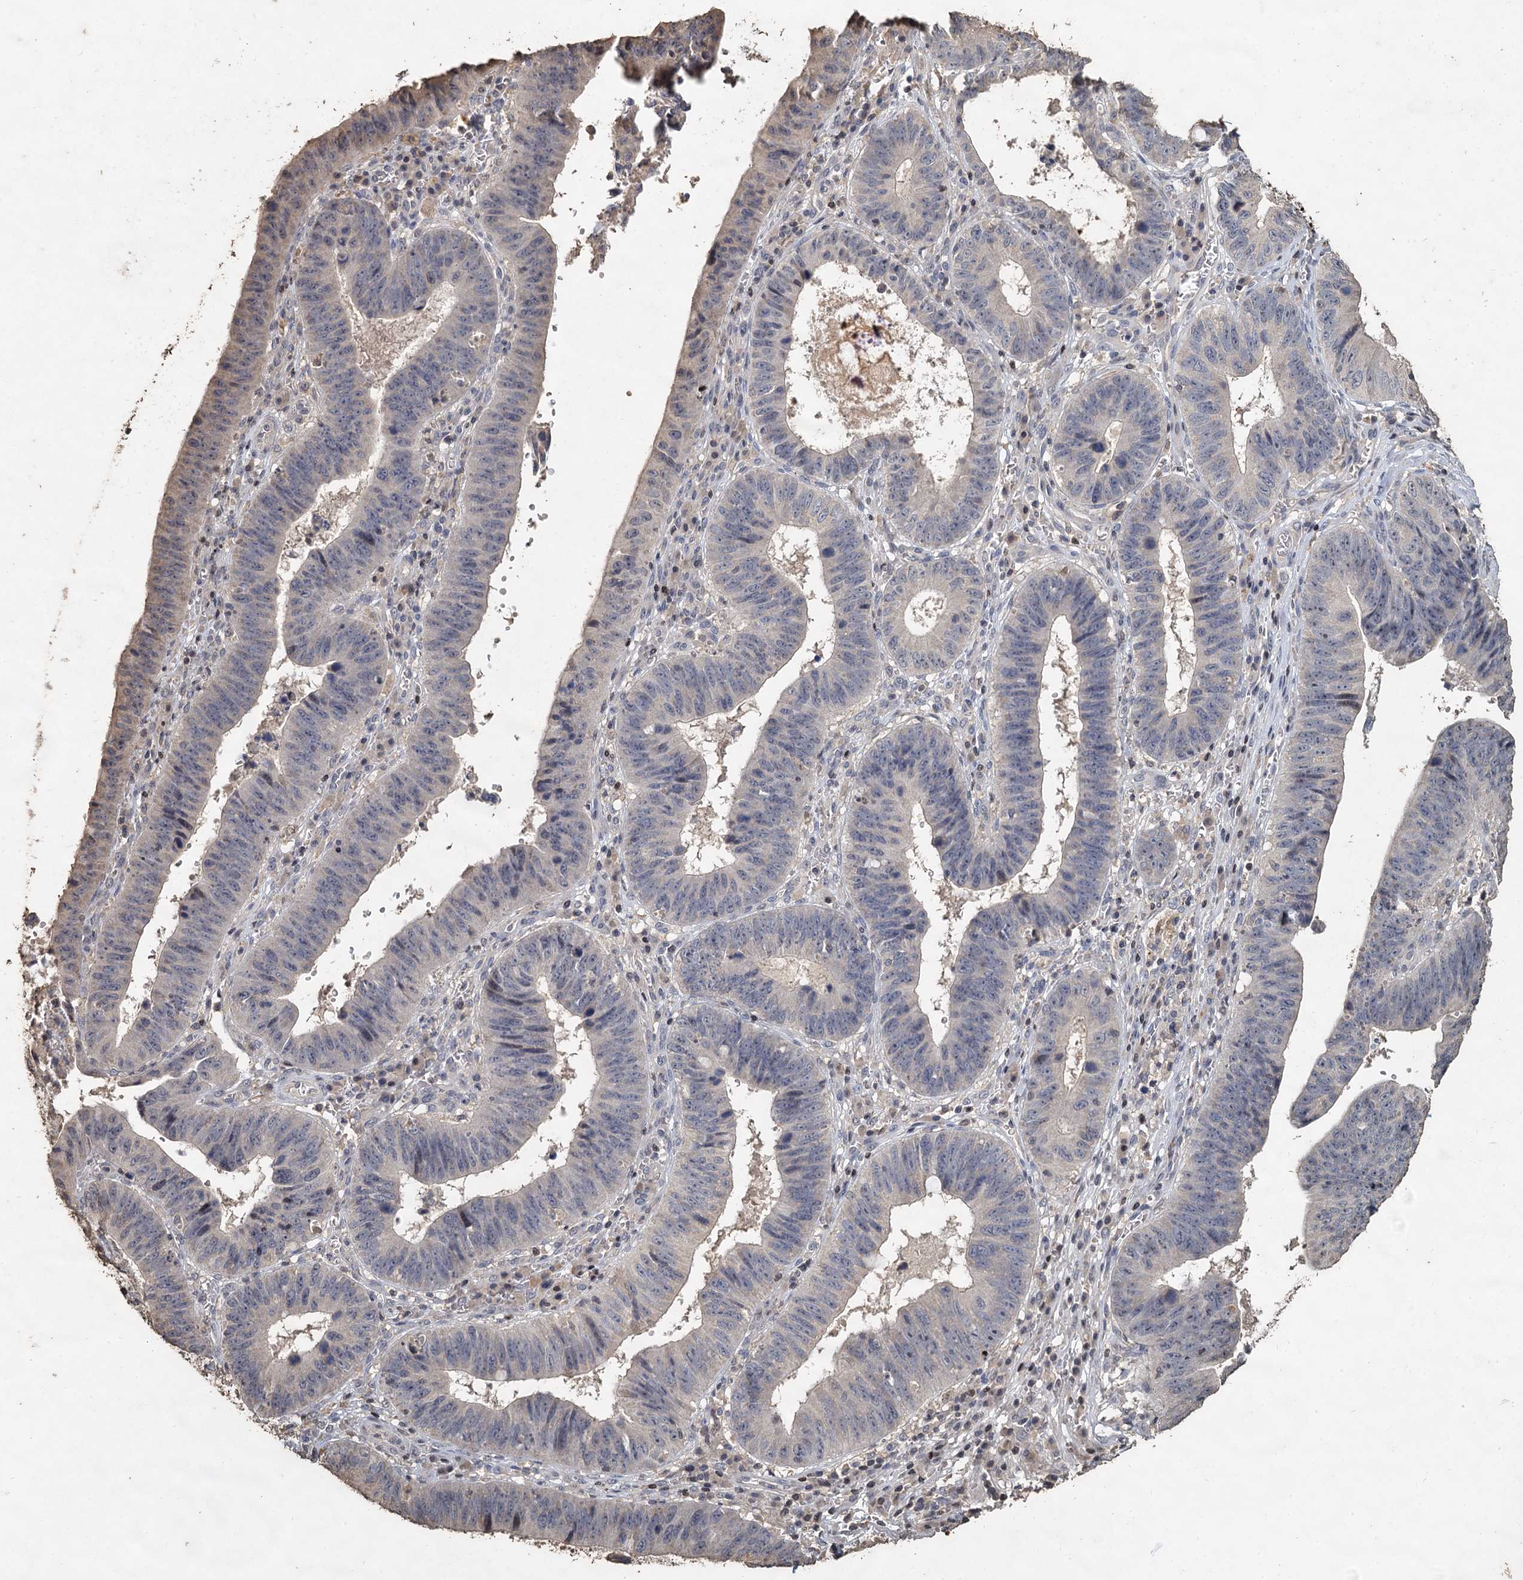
{"staining": {"intensity": "negative", "quantity": "none", "location": "none"}, "tissue": "stomach cancer", "cell_type": "Tumor cells", "image_type": "cancer", "snomed": [{"axis": "morphology", "description": "Adenocarcinoma, NOS"}, {"axis": "topography", "description": "Stomach"}], "caption": "There is no significant staining in tumor cells of stomach cancer (adenocarcinoma). (Immunohistochemistry, brightfield microscopy, high magnification).", "gene": "CCDC61", "patient": {"sex": "male", "age": 59}}